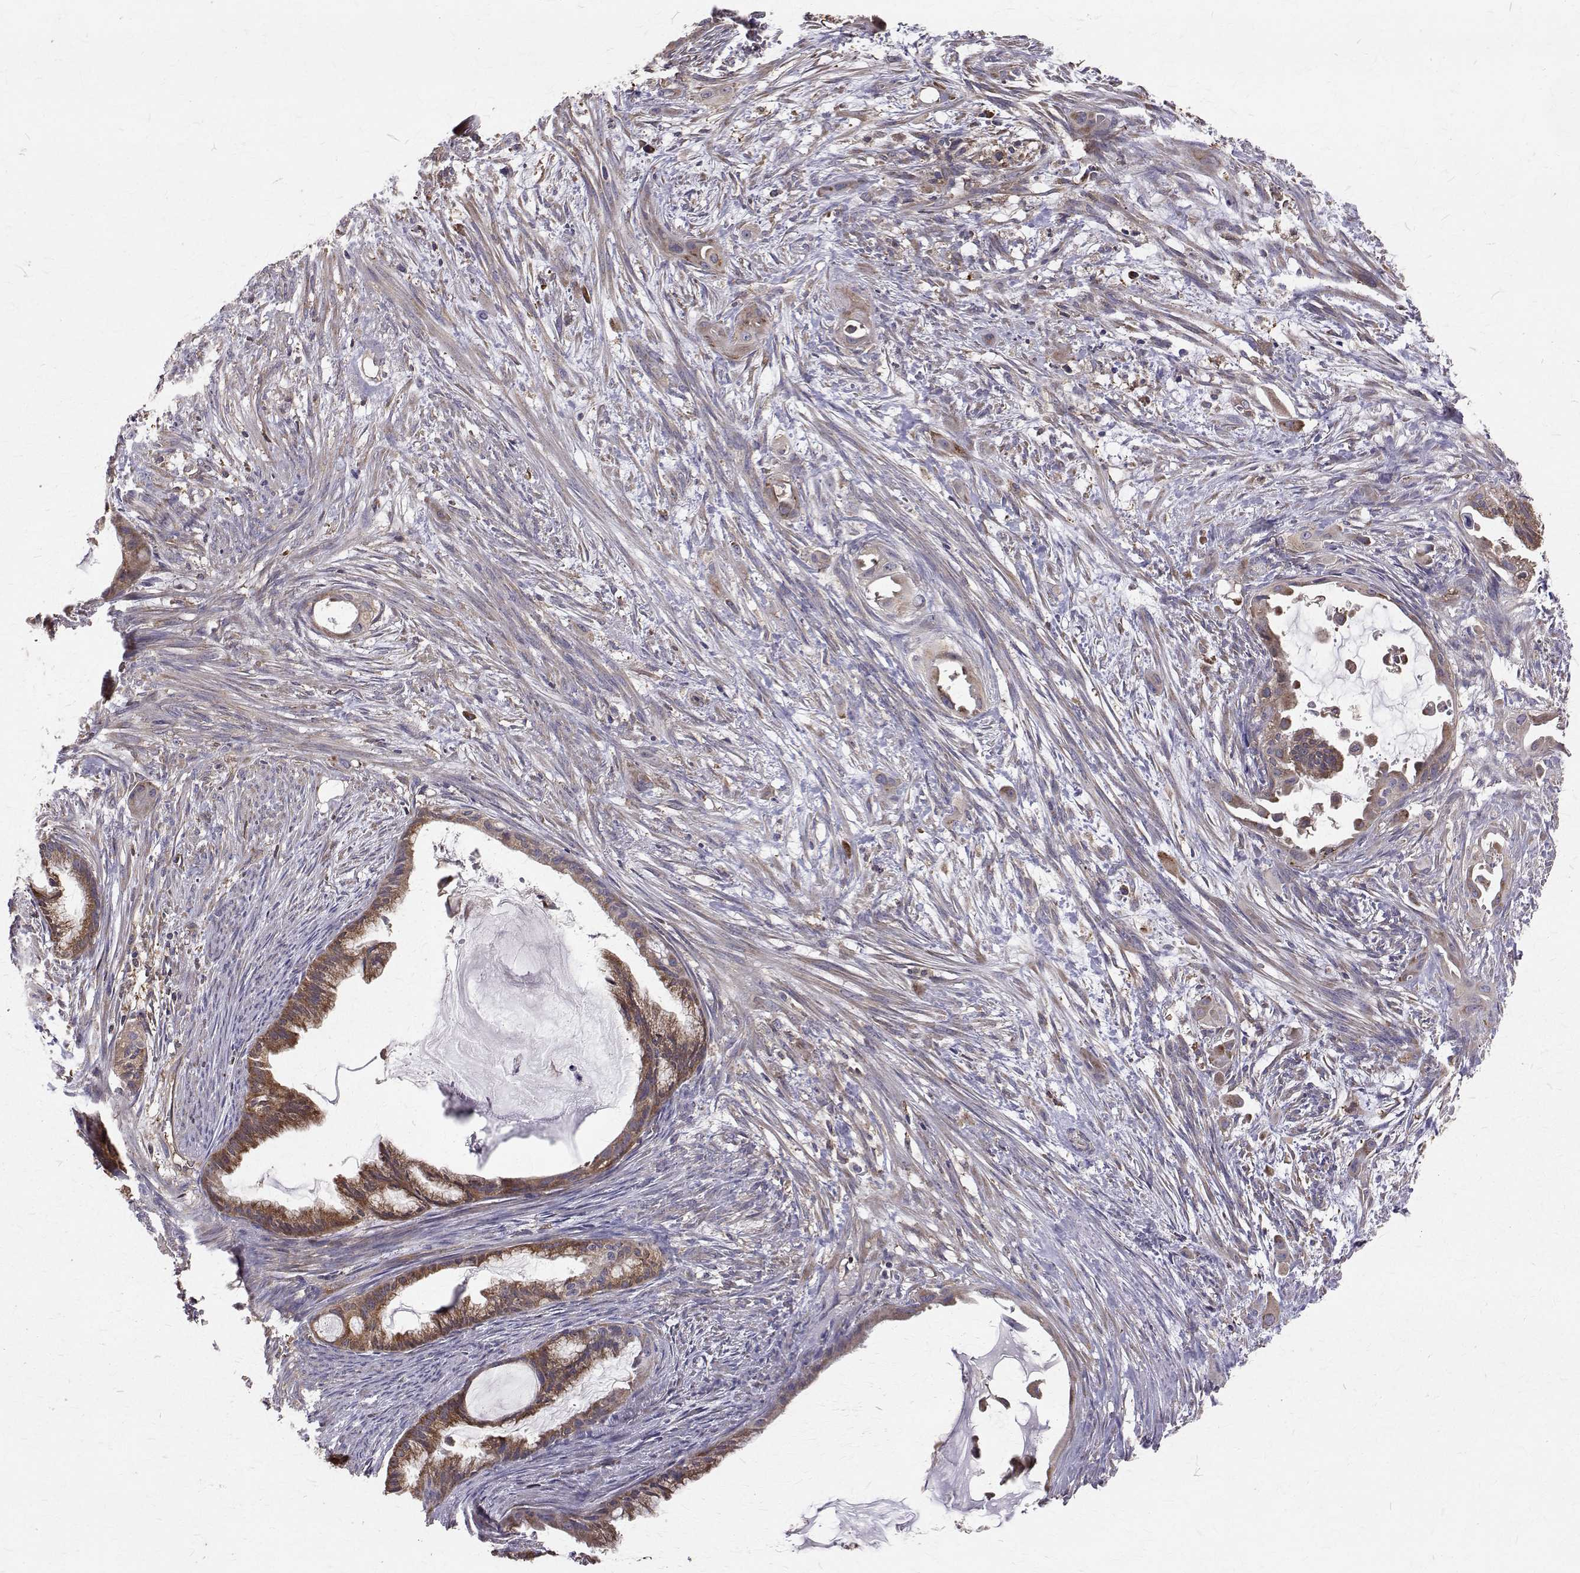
{"staining": {"intensity": "moderate", "quantity": ">75%", "location": "cytoplasmic/membranous"}, "tissue": "endometrial cancer", "cell_type": "Tumor cells", "image_type": "cancer", "snomed": [{"axis": "morphology", "description": "Adenocarcinoma, NOS"}, {"axis": "topography", "description": "Endometrium"}], "caption": "Protein expression analysis of endometrial adenocarcinoma demonstrates moderate cytoplasmic/membranous positivity in about >75% of tumor cells.", "gene": "FARSB", "patient": {"sex": "female", "age": 86}}